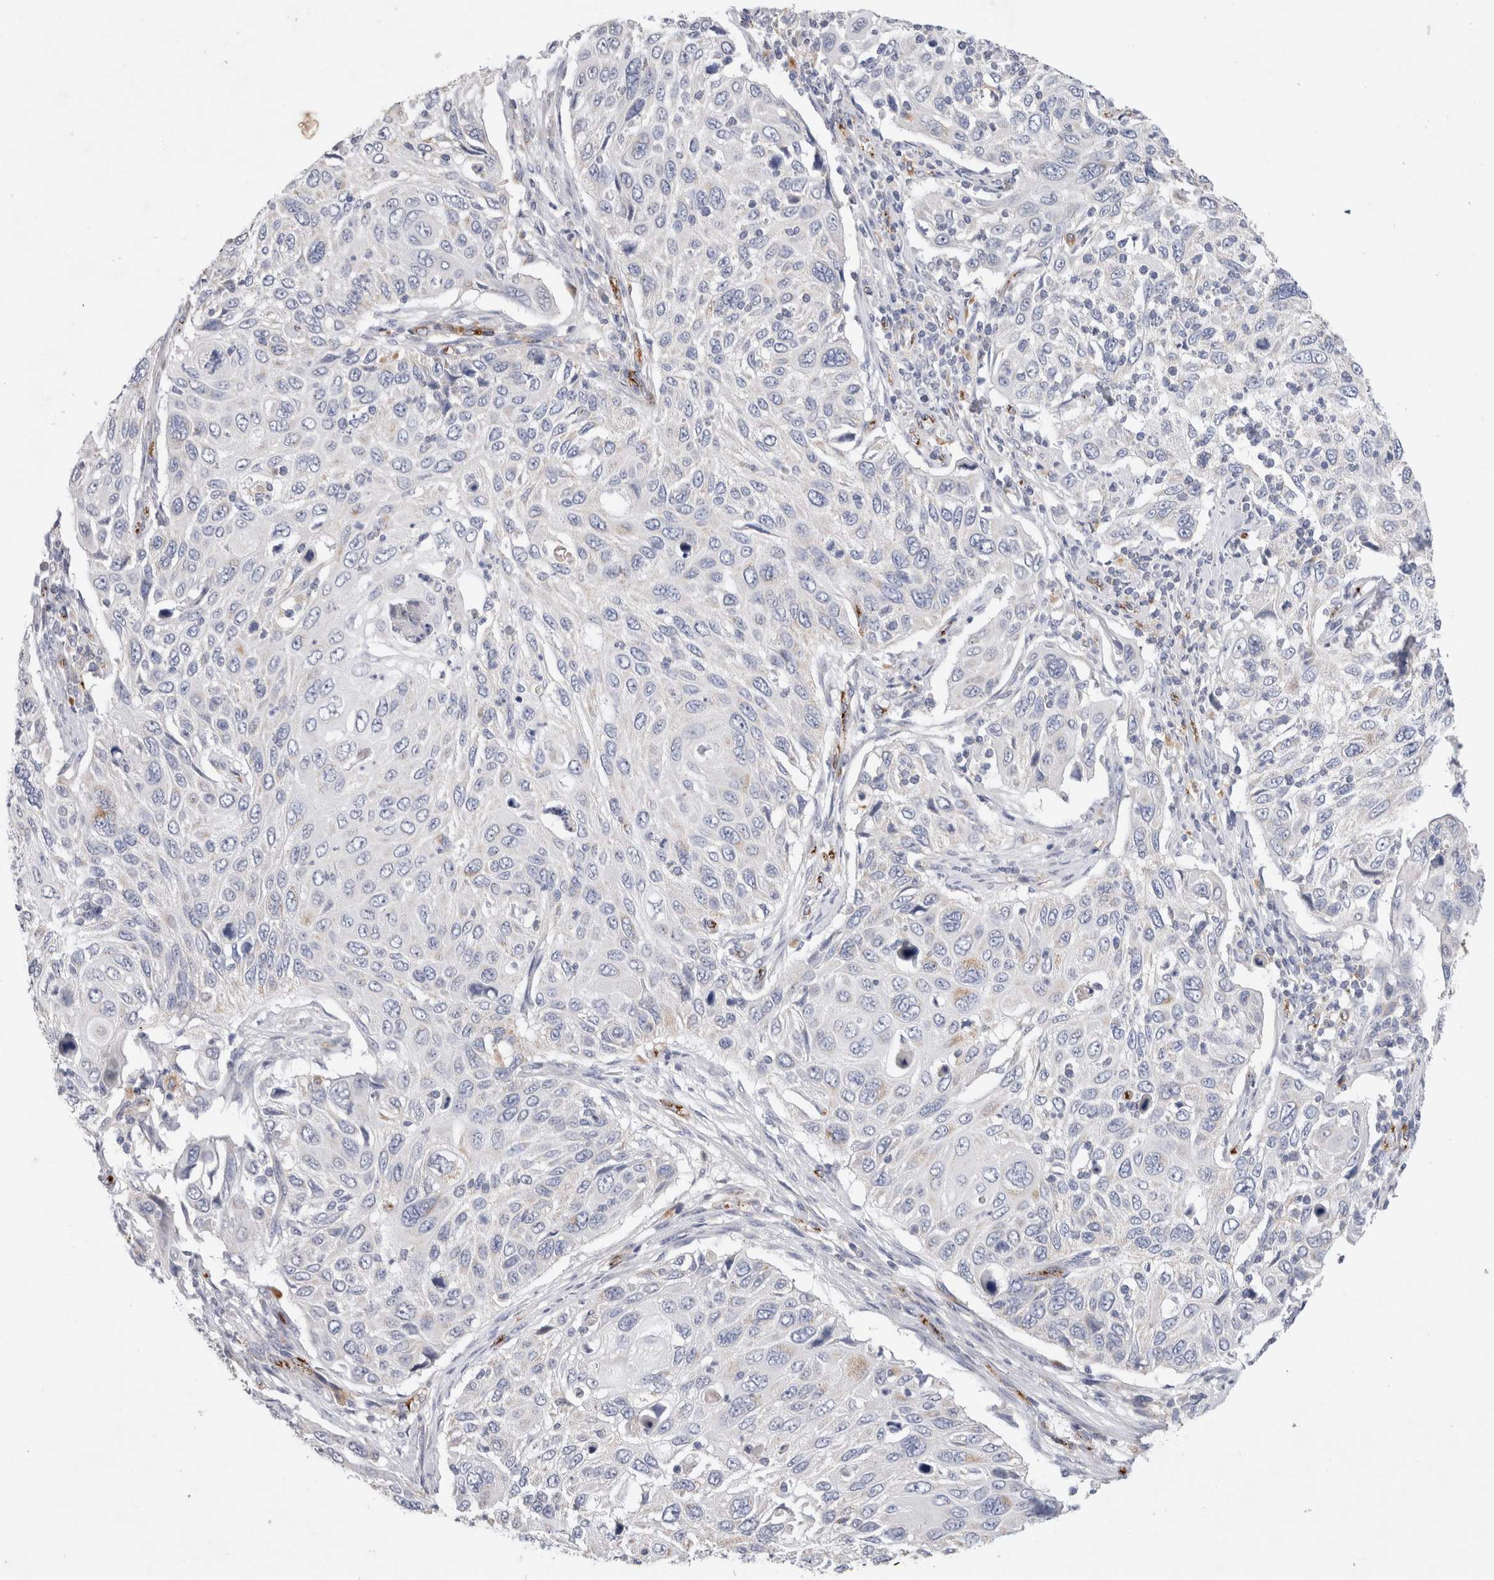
{"staining": {"intensity": "negative", "quantity": "none", "location": "none"}, "tissue": "cervical cancer", "cell_type": "Tumor cells", "image_type": "cancer", "snomed": [{"axis": "morphology", "description": "Squamous cell carcinoma, NOS"}, {"axis": "topography", "description": "Cervix"}], "caption": "Immunohistochemistry of cervical squamous cell carcinoma demonstrates no positivity in tumor cells.", "gene": "IARS2", "patient": {"sex": "female", "age": 70}}